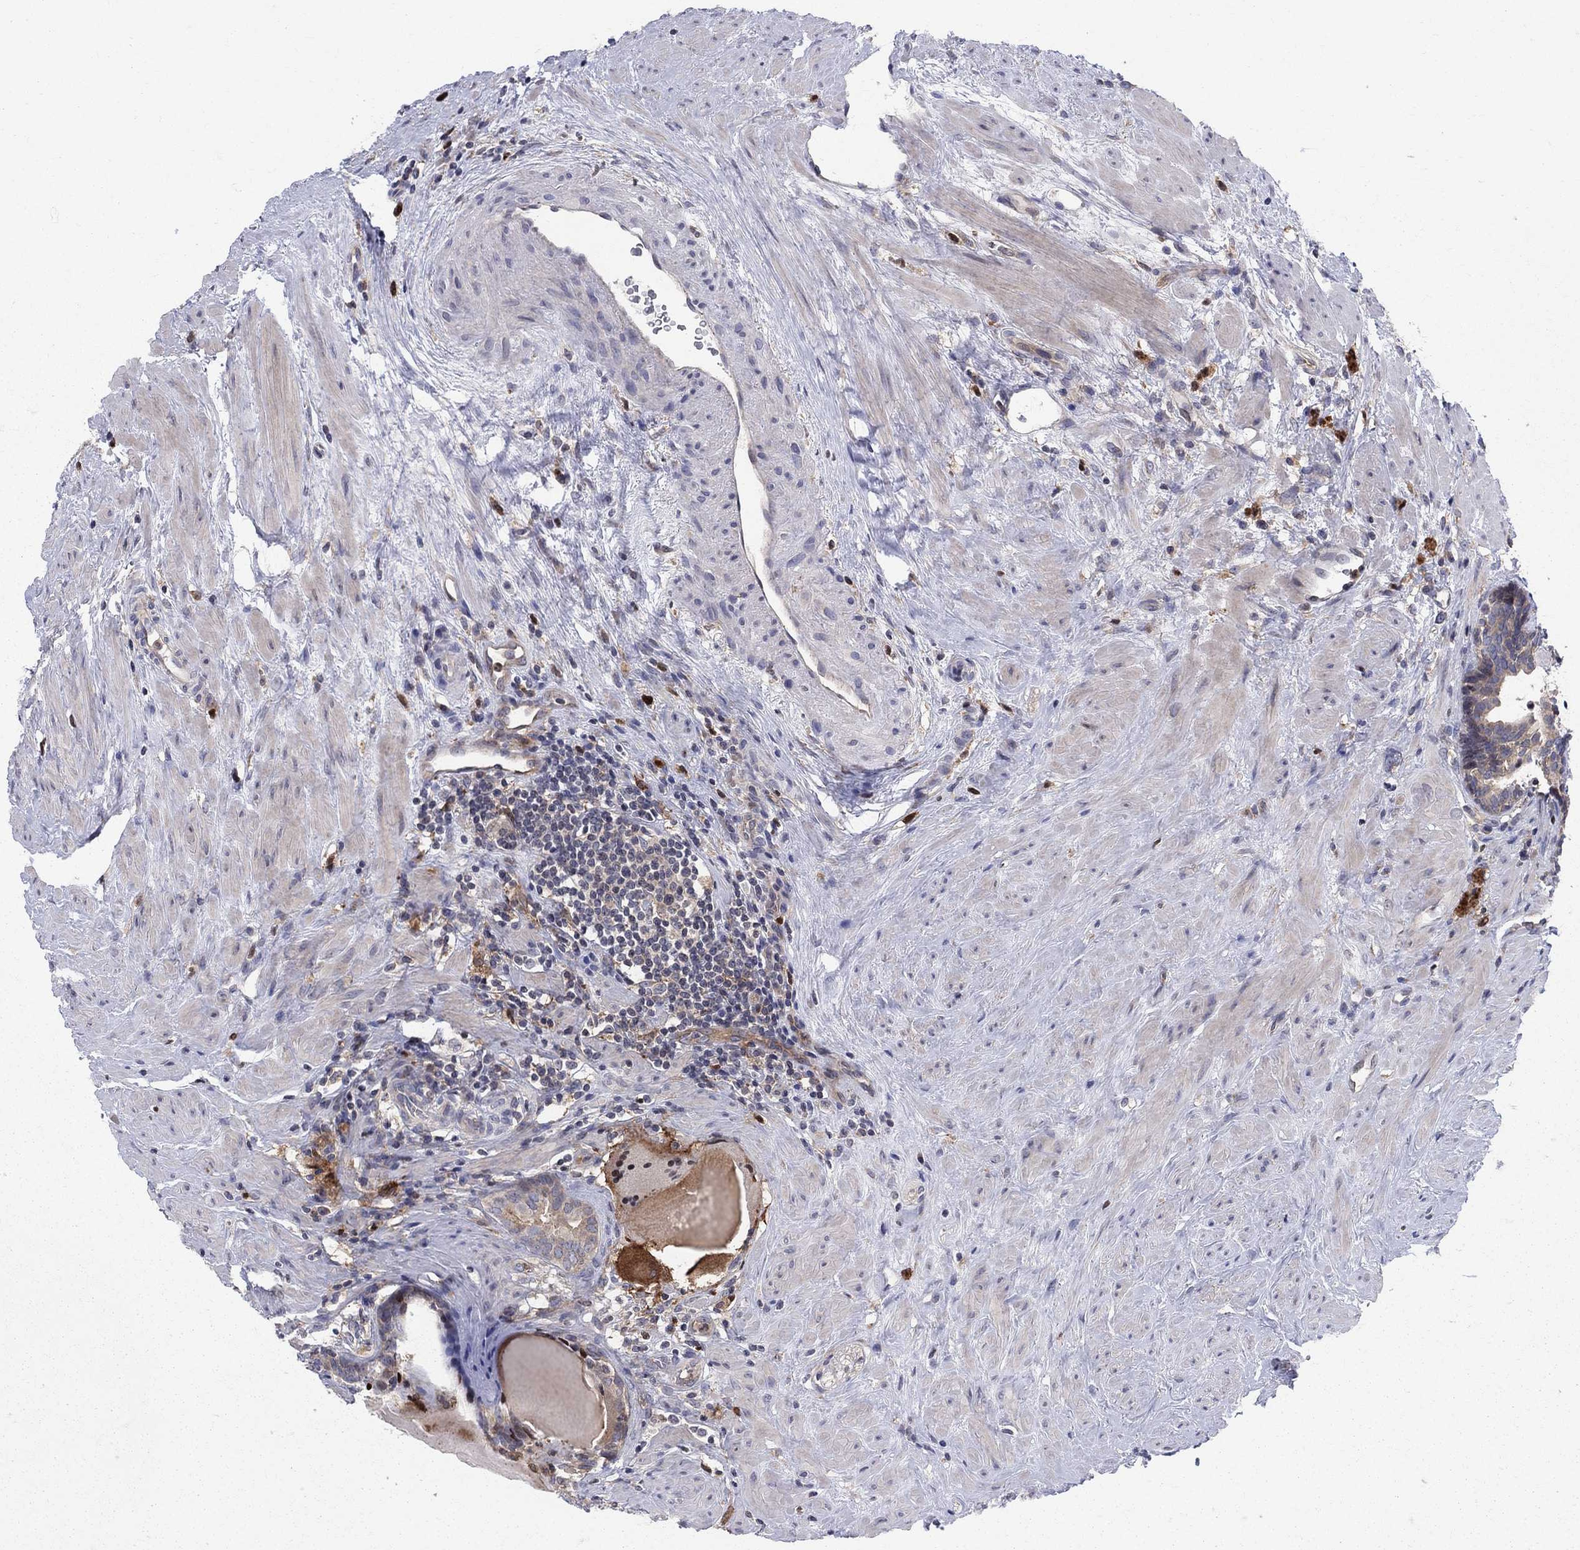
{"staining": {"intensity": "negative", "quantity": "none", "location": "none"}, "tissue": "prostate cancer", "cell_type": "Tumor cells", "image_type": "cancer", "snomed": [{"axis": "morphology", "description": "Adenocarcinoma, NOS"}, {"axis": "morphology", "description": "Adenocarcinoma, High grade"}, {"axis": "topography", "description": "Prostate"}], "caption": "A high-resolution image shows IHC staining of prostate high-grade adenocarcinoma, which demonstrates no significant expression in tumor cells.", "gene": "ZNHIT3", "patient": {"sex": "male", "age": 64}}